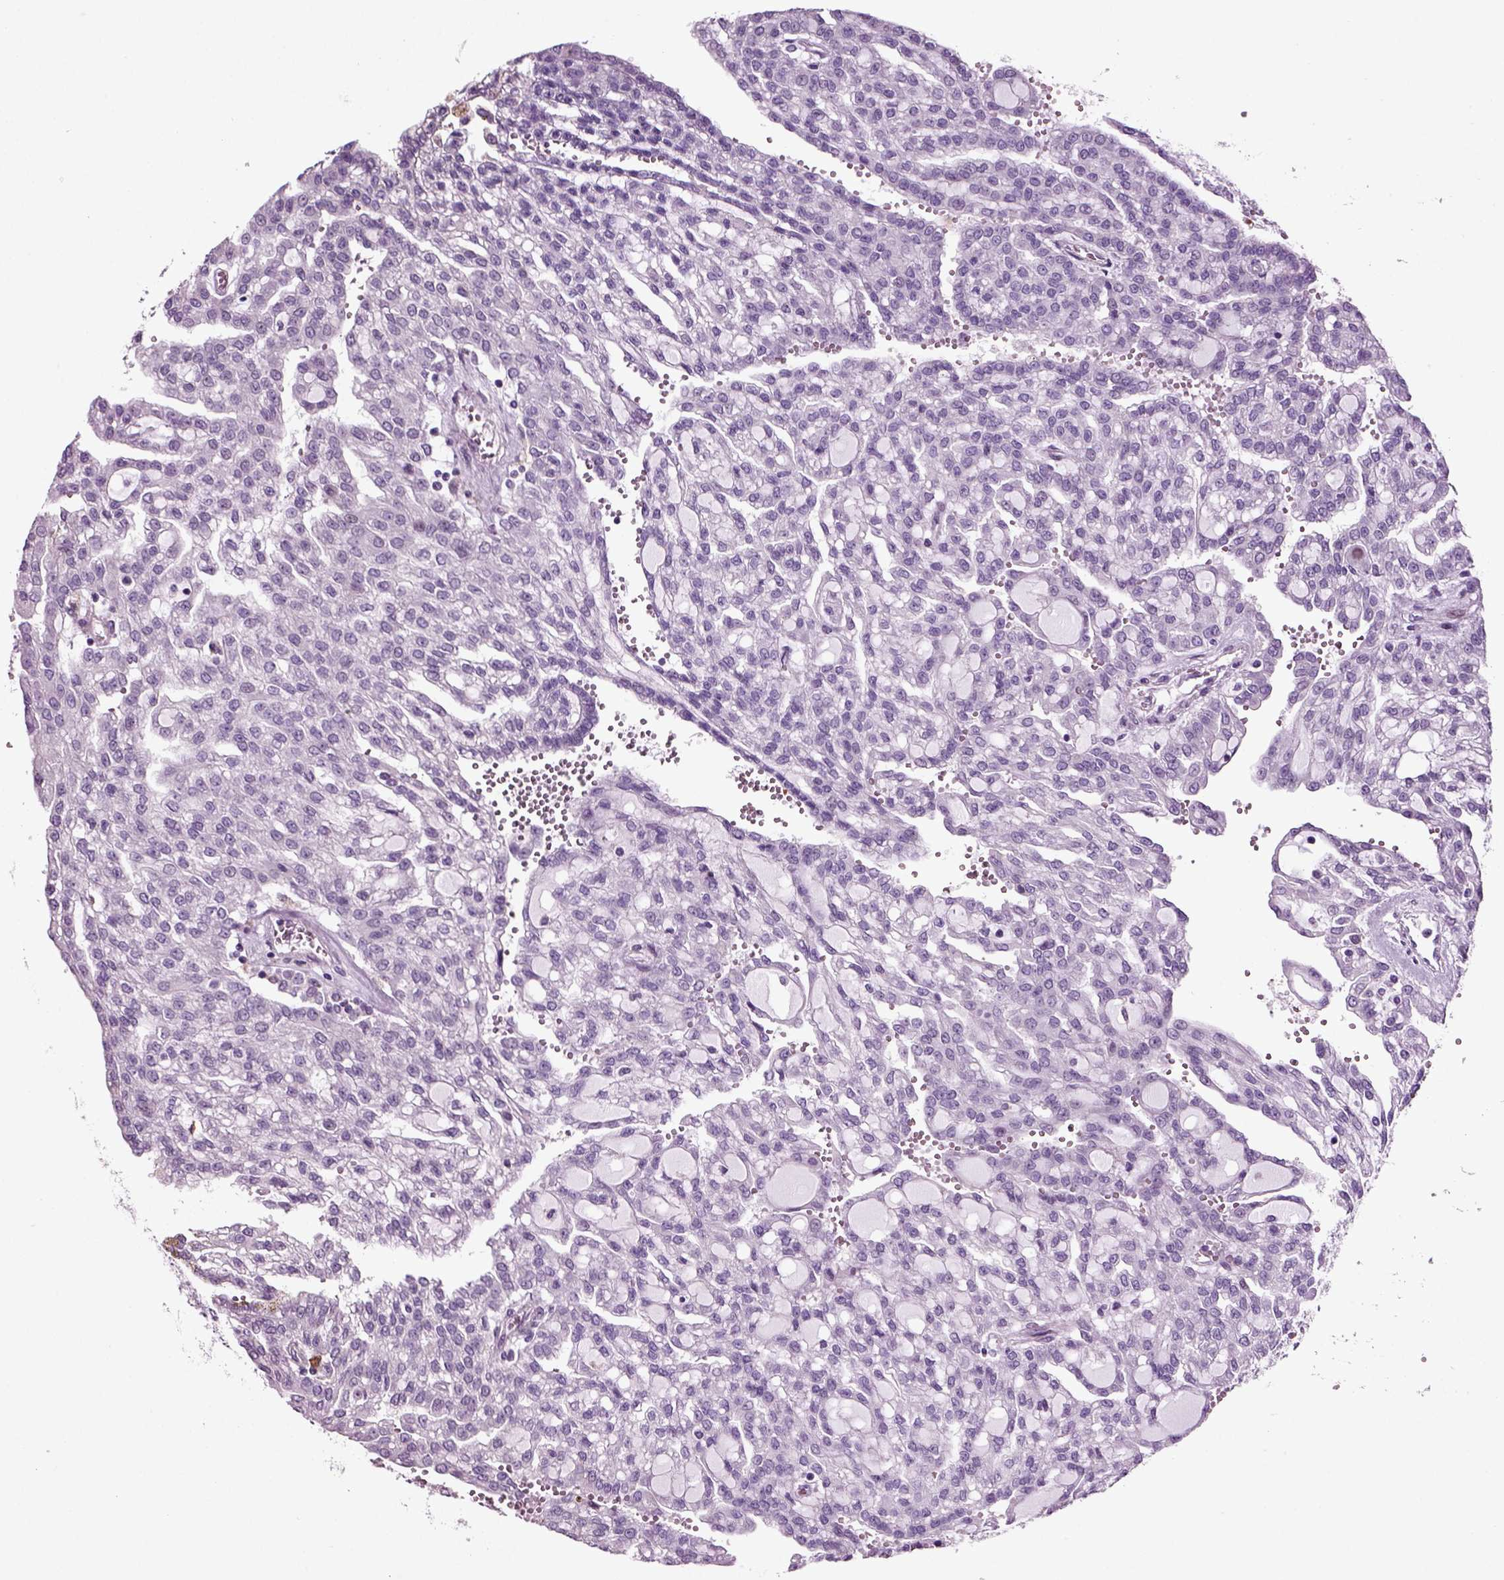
{"staining": {"intensity": "negative", "quantity": "none", "location": "none"}, "tissue": "renal cancer", "cell_type": "Tumor cells", "image_type": "cancer", "snomed": [{"axis": "morphology", "description": "Adenocarcinoma, NOS"}, {"axis": "topography", "description": "Kidney"}], "caption": "Histopathology image shows no protein staining in tumor cells of renal cancer tissue.", "gene": "ARID3A", "patient": {"sex": "male", "age": 63}}